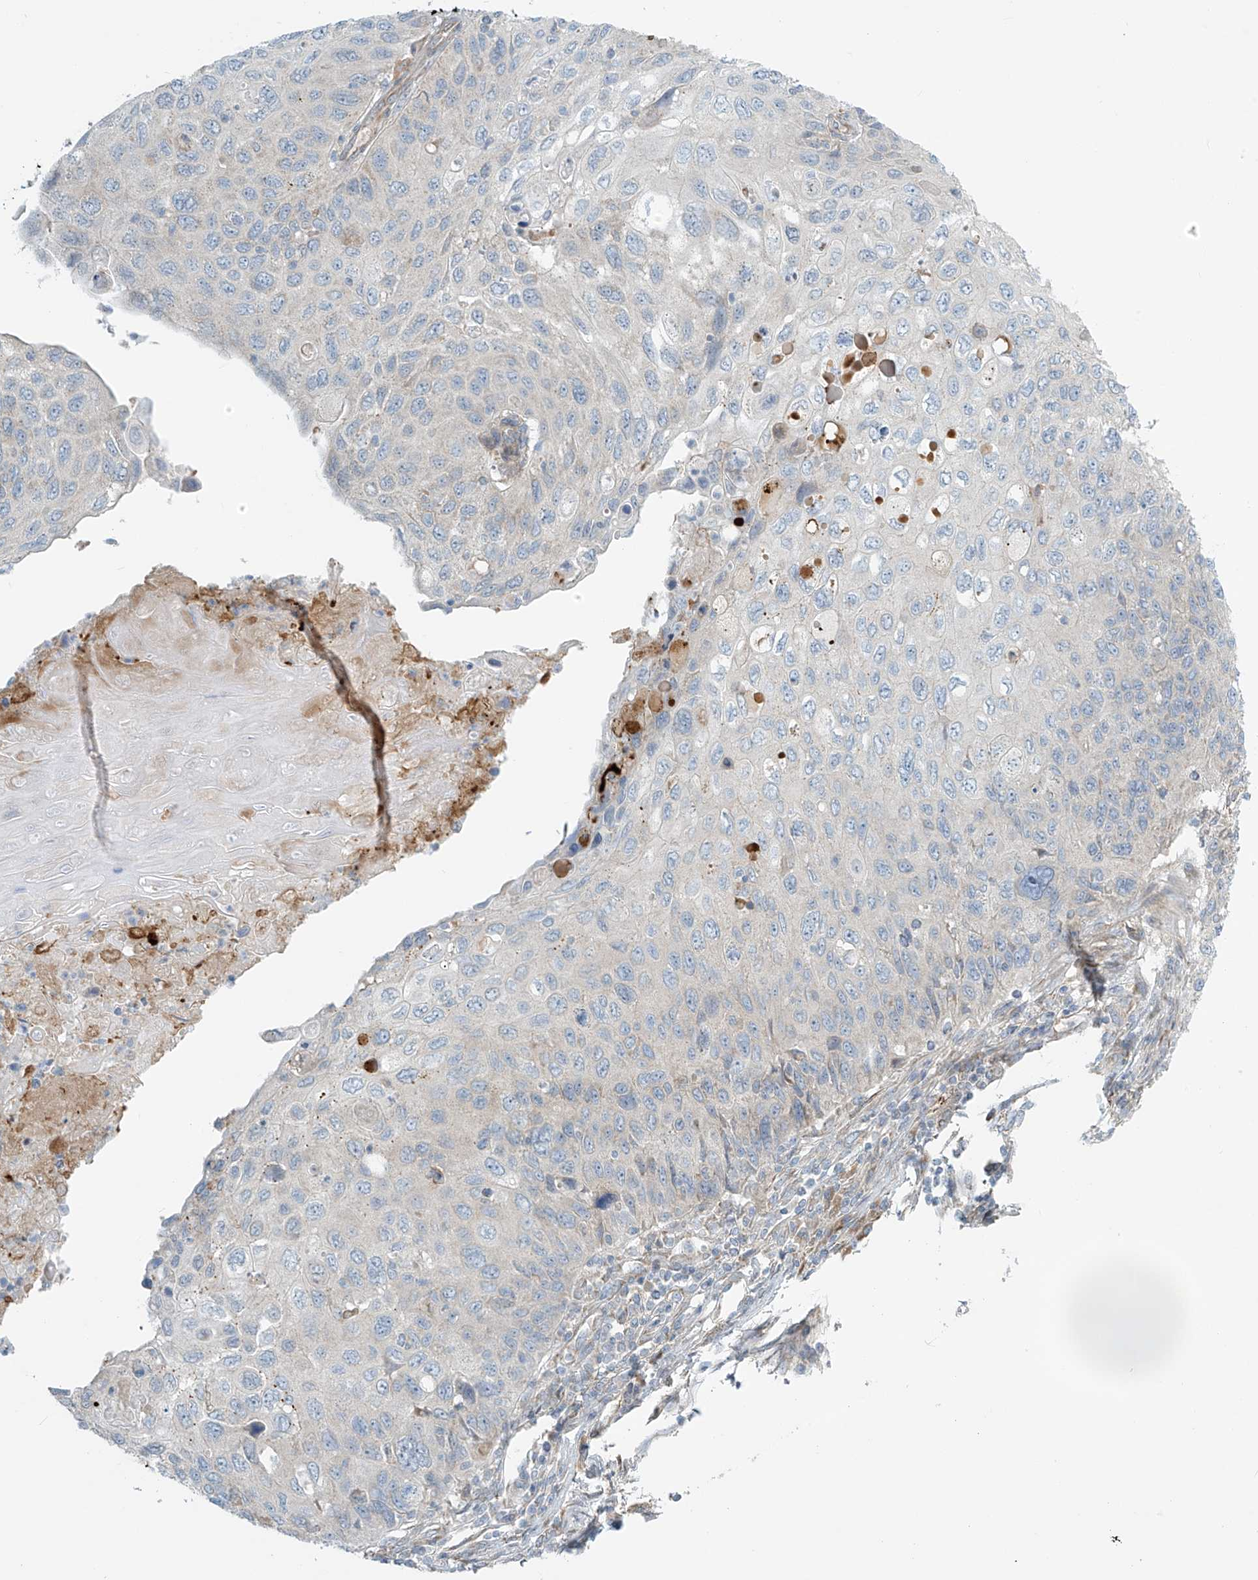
{"staining": {"intensity": "negative", "quantity": "none", "location": "none"}, "tissue": "cervical cancer", "cell_type": "Tumor cells", "image_type": "cancer", "snomed": [{"axis": "morphology", "description": "Squamous cell carcinoma, NOS"}, {"axis": "topography", "description": "Cervix"}], "caption": "Immunohistochemistry photomicrograph of human squamous cell carcinoma (cervical) stained for a protein (brown), which reveals no expression in tumor cells.", "gene": "LZTS3", "patient": {"sex": "female", "age": 70}}